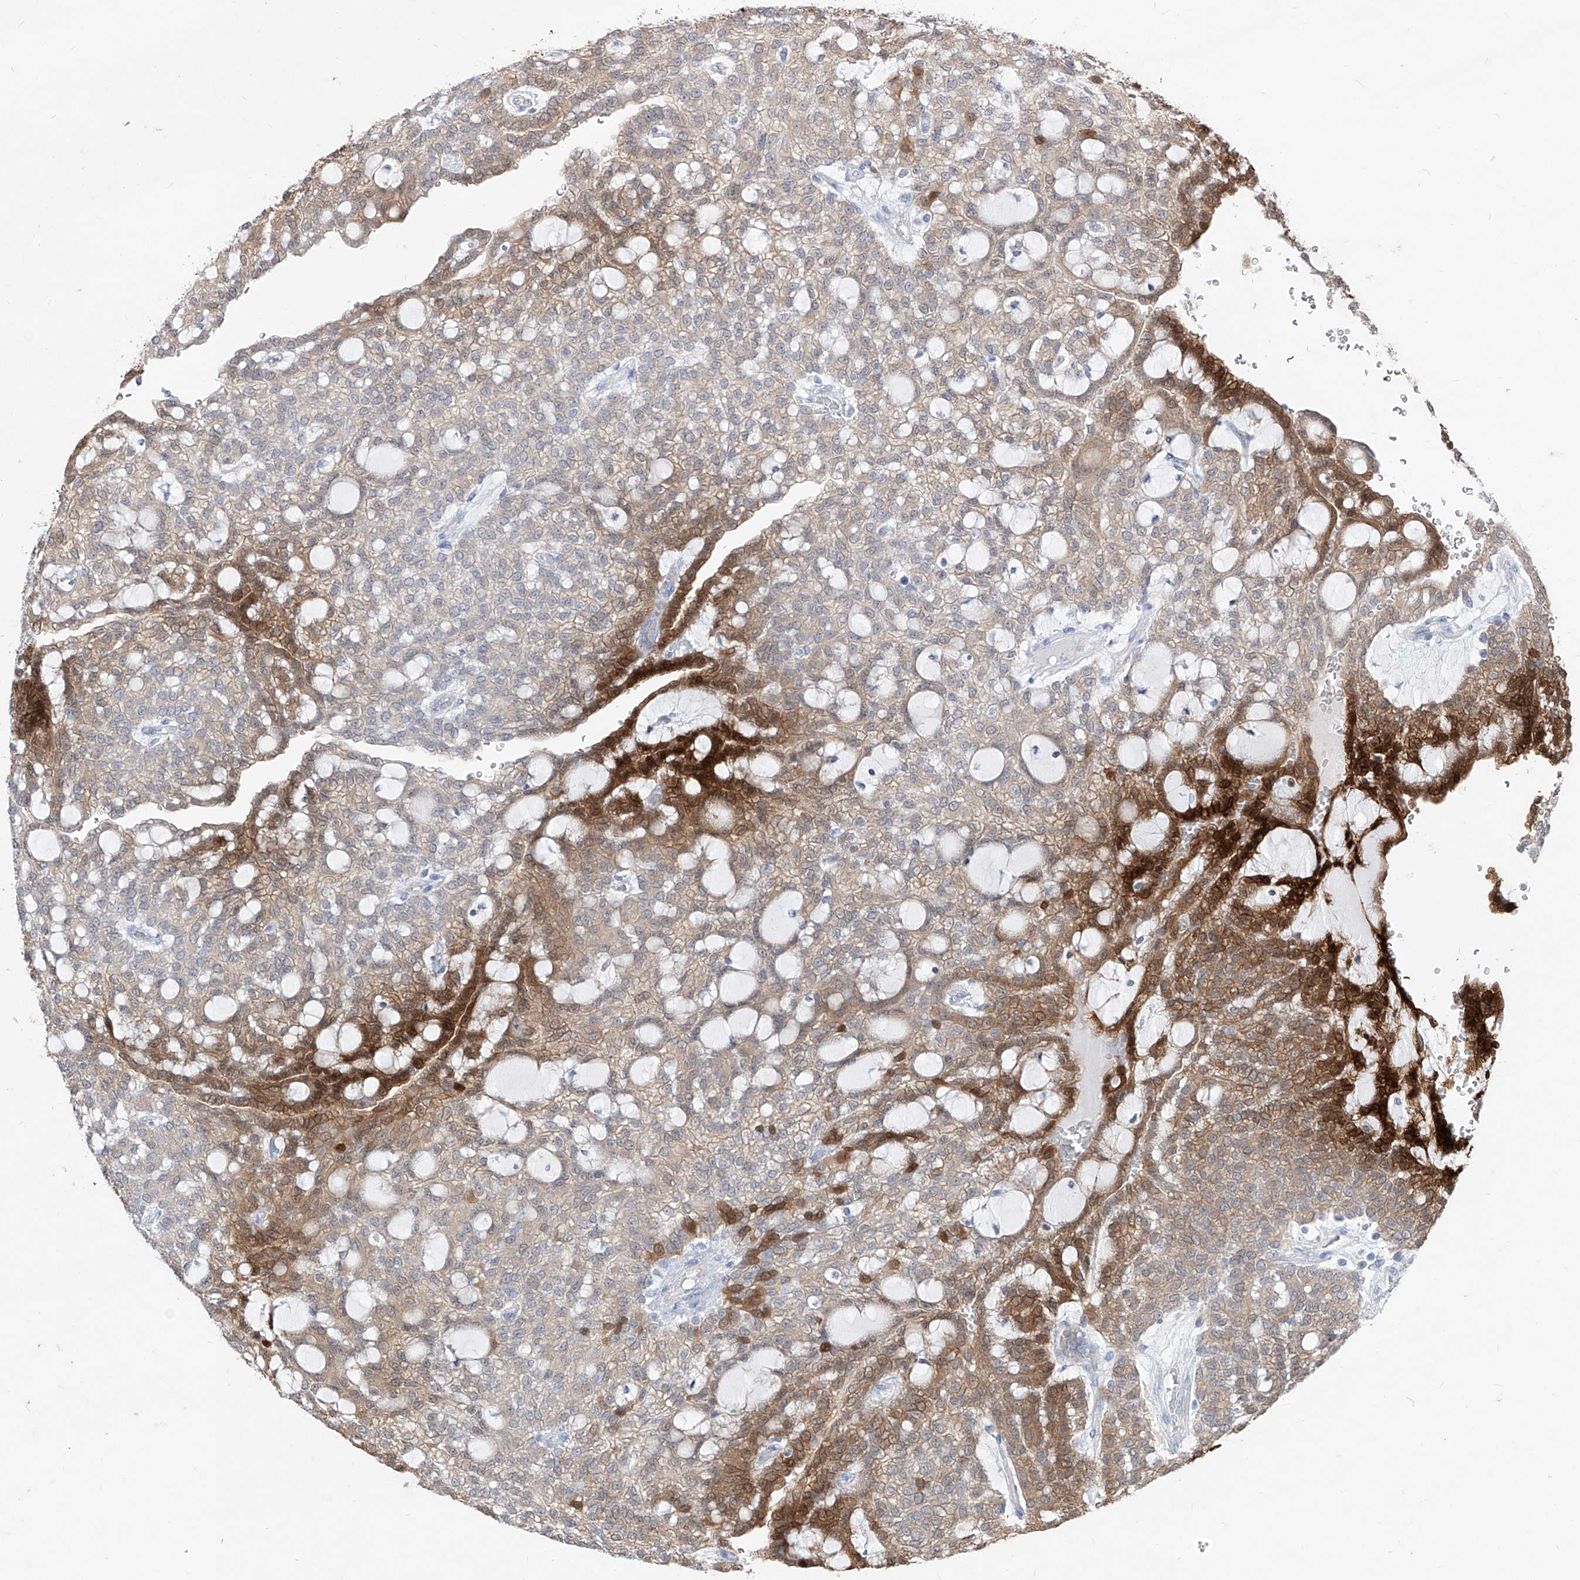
{"staining": {"intensity": "moderate", "quantity": "25%-75%", "location": "cytoplasmic/membranous"}, "tissue": "renal cancer", "cell_type": "Tumor cells", "image_type": "cancer", "snomed": [{"axis": "morphology", "description": "Adenocarcinoma, NOS"}, {"axis": "topography", "description": "Kidney"}], "caption": "High-magnification brightfield microscopy of renal adenocarcinoma stained with DAB (3,3'-diaminobenzidine) (brown) and counterstained with hematoxylin (blue). tumor cells exhibit moderate cytoplasmic/membranous staining is present in about25%-75% of cells.", "gene": "UFL1", "patient": {"sex": "male", "age": 63}}